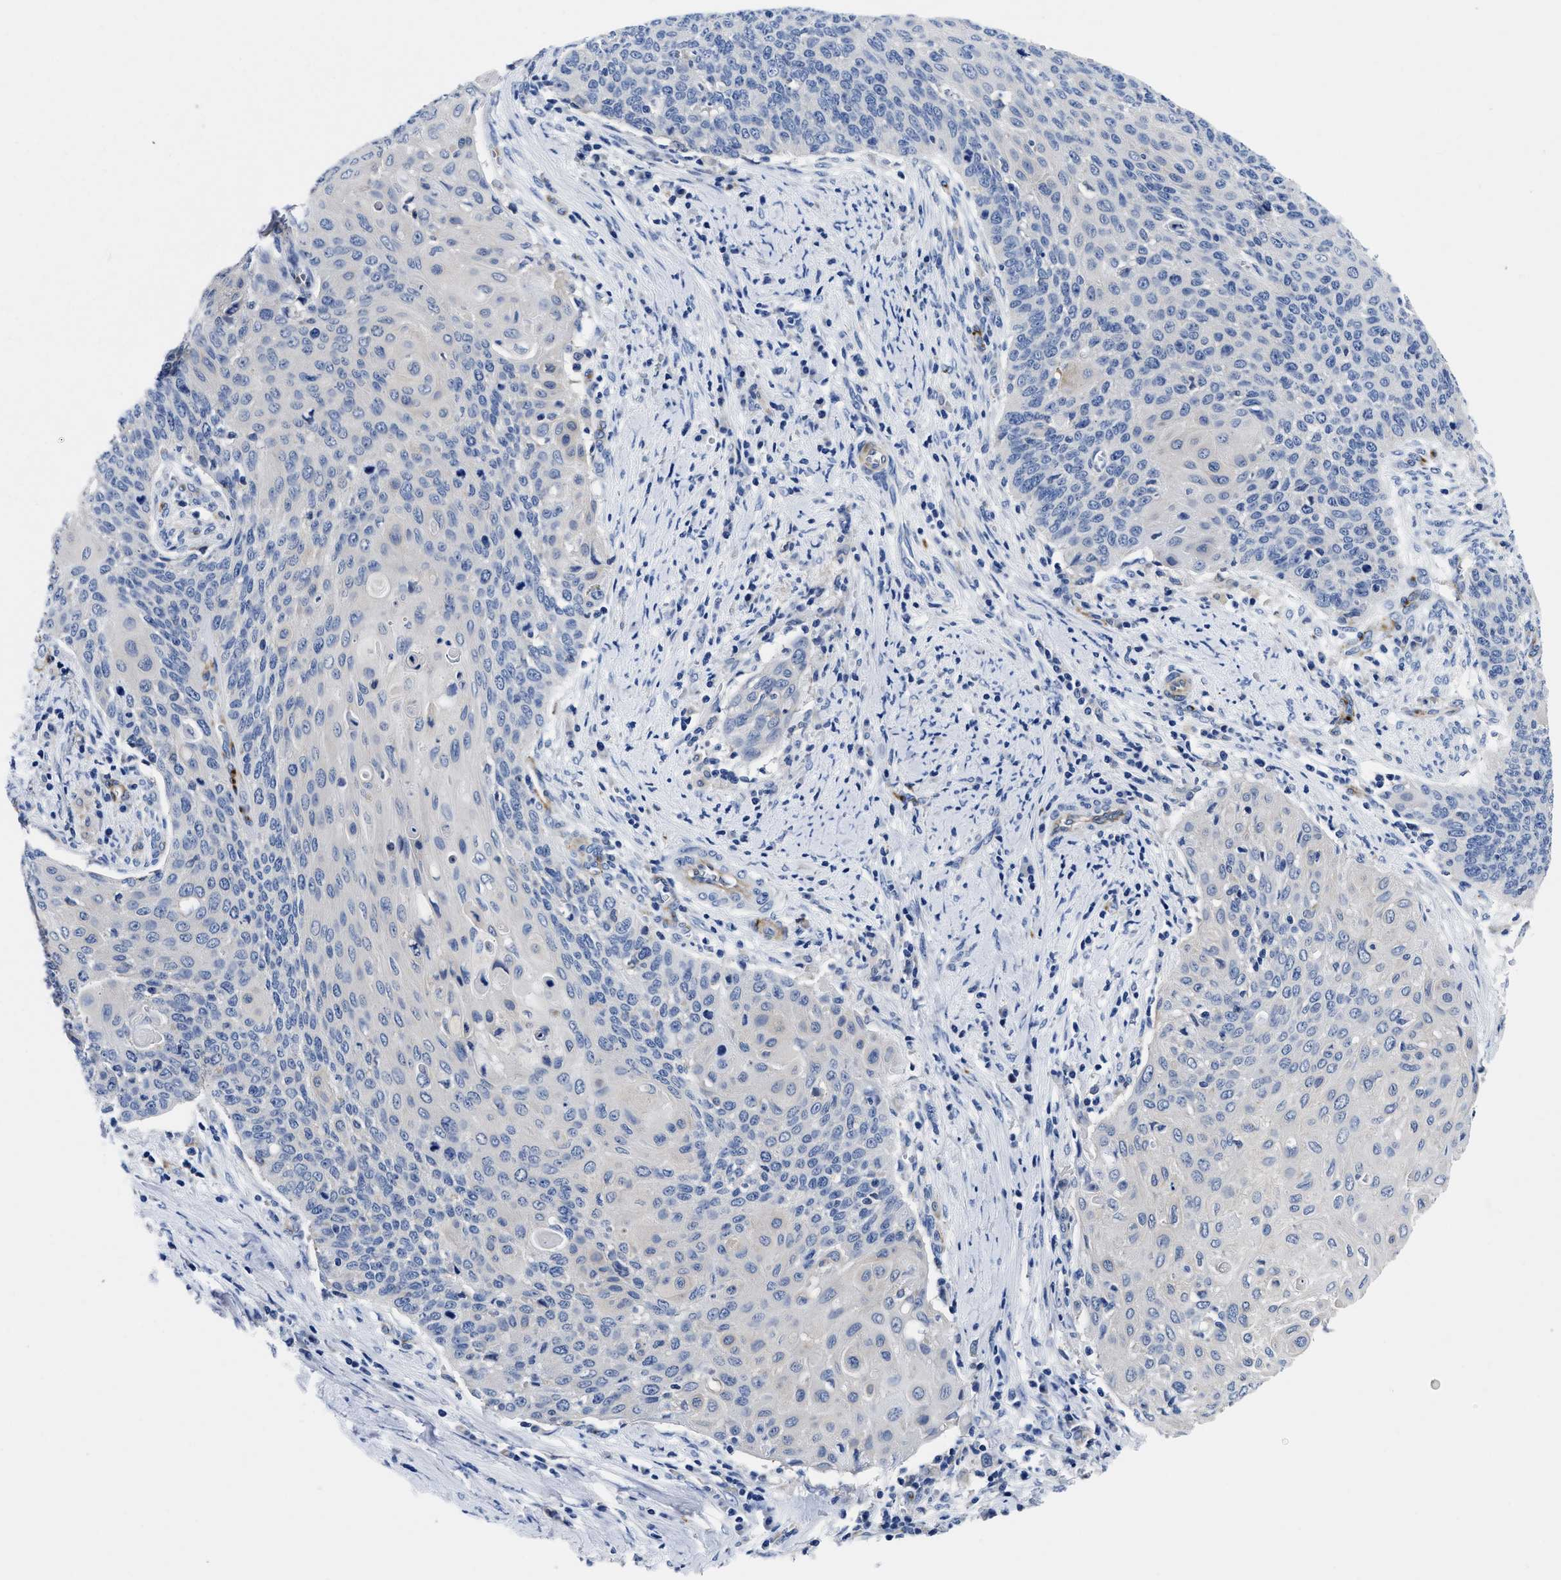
{"staining": {"intensity": "negative", "quantity": "none", "location": "none"}, "tissue": "cervical cancer", "cell_type": "Tumor cells", "image_type": "cancer", "snomed": [{"axis": "morphology", "description": "Squamous cell carcinoma, NOS"}, {"axis": "topography", "description": "Cervix"}], "caption": "This is a image of immunohistochemistry staining of cervical cancer (squamous cell carcinoma), which shows no expression in tumor cells. Nuclei are stained in blue.", "gene": "SLC35F1", "patient": {"sex": "female", "age": 39}}